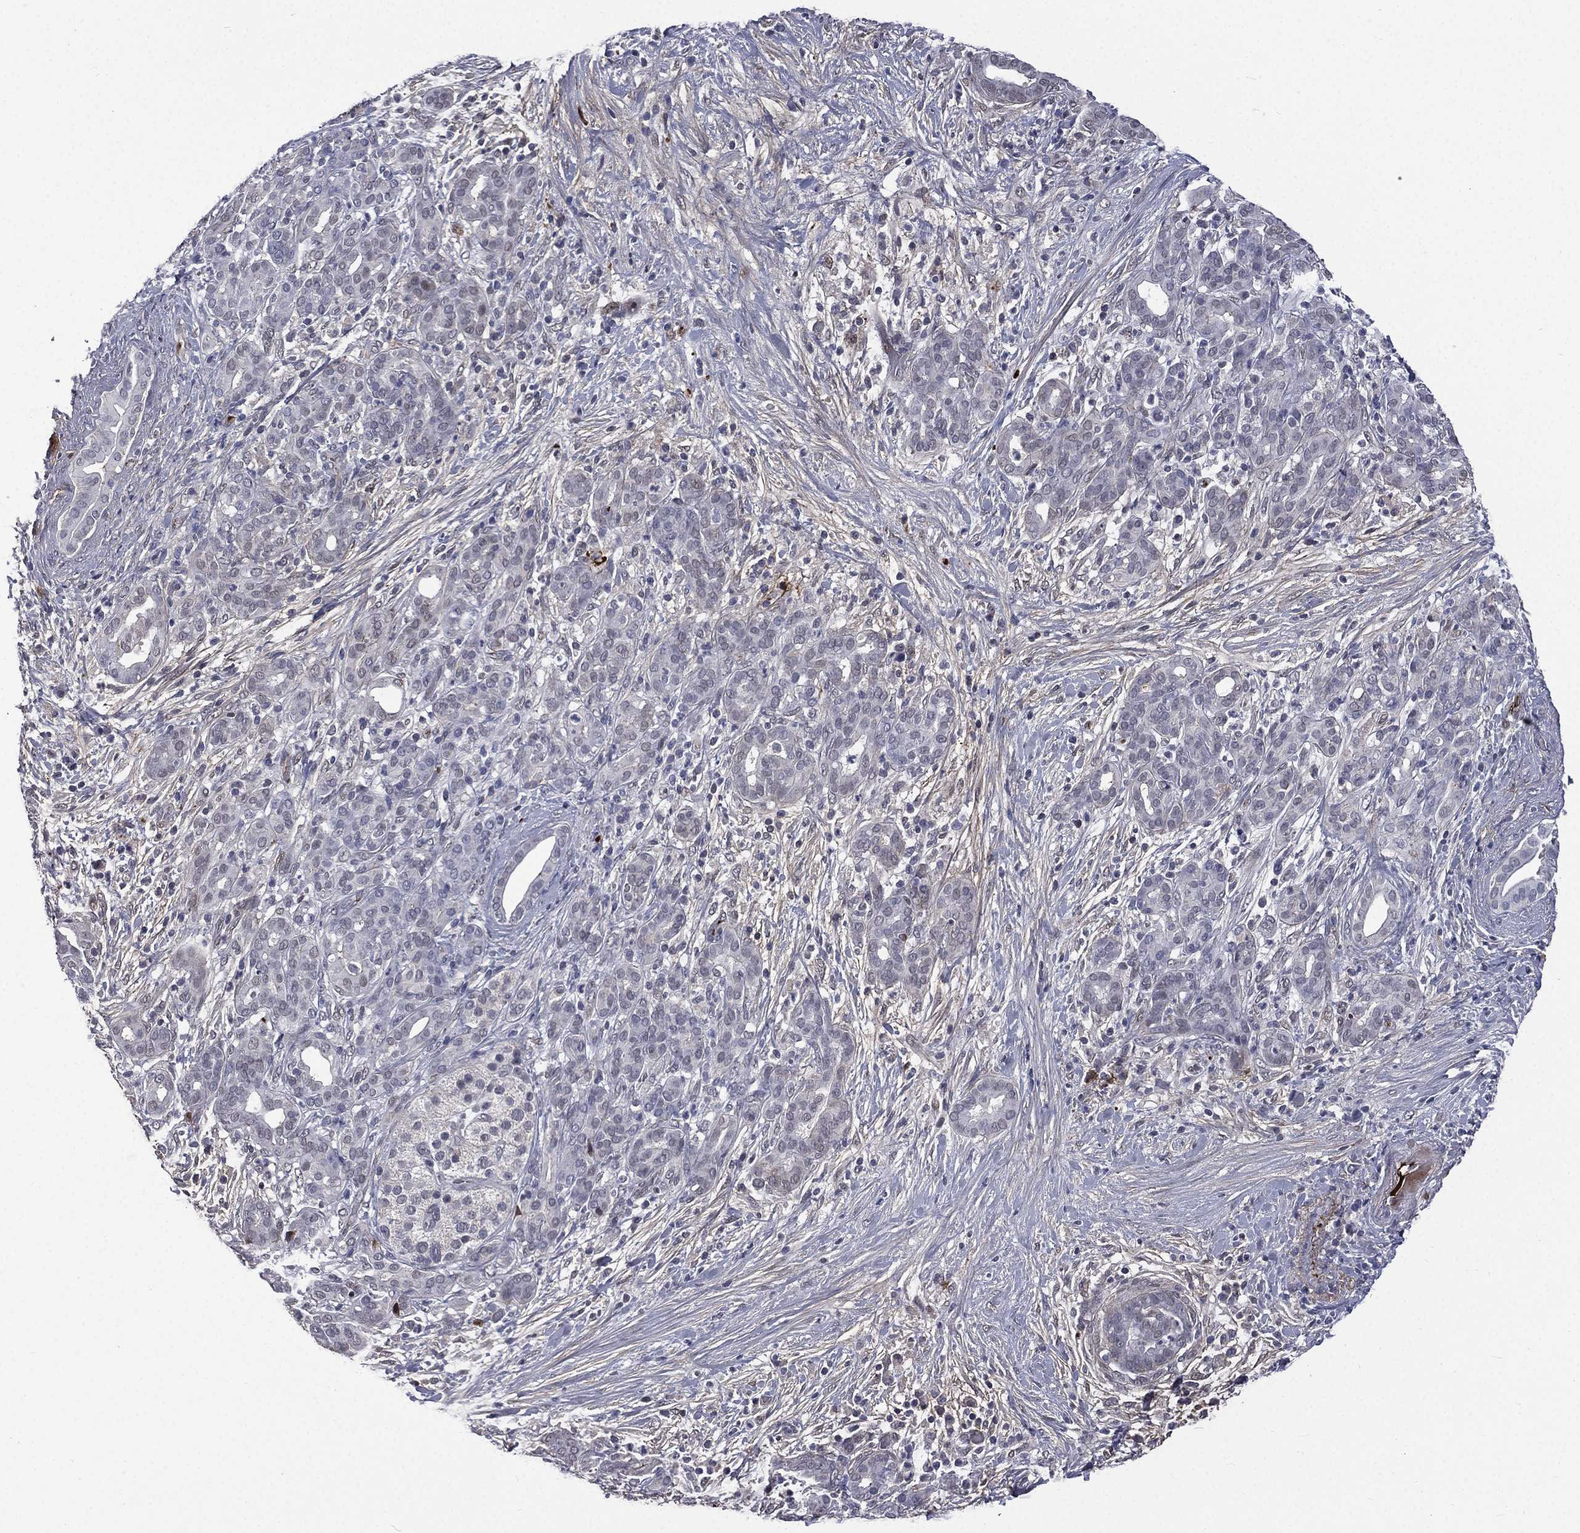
{"staining": {"intensity": "negative", "quantity": "none", "location": "none"}, "tissue": "pancreatic cancer", "cell_type": "Tumor cells", "image_type": "cancer", "snomed": [{"axis": "morphology", "description": "Adenocarcinoma, NOS"}, {"axis": "topography", "description": "Pancreas"}], "caption": "There is no significant expression in tumor cells of adenocarcinoma (pancreatic). (Immunohistochemistry (ihc), brightfield microscopy, high magnification).", "gene": "FGG", "patient": {"sex": "male", "age": 44}}